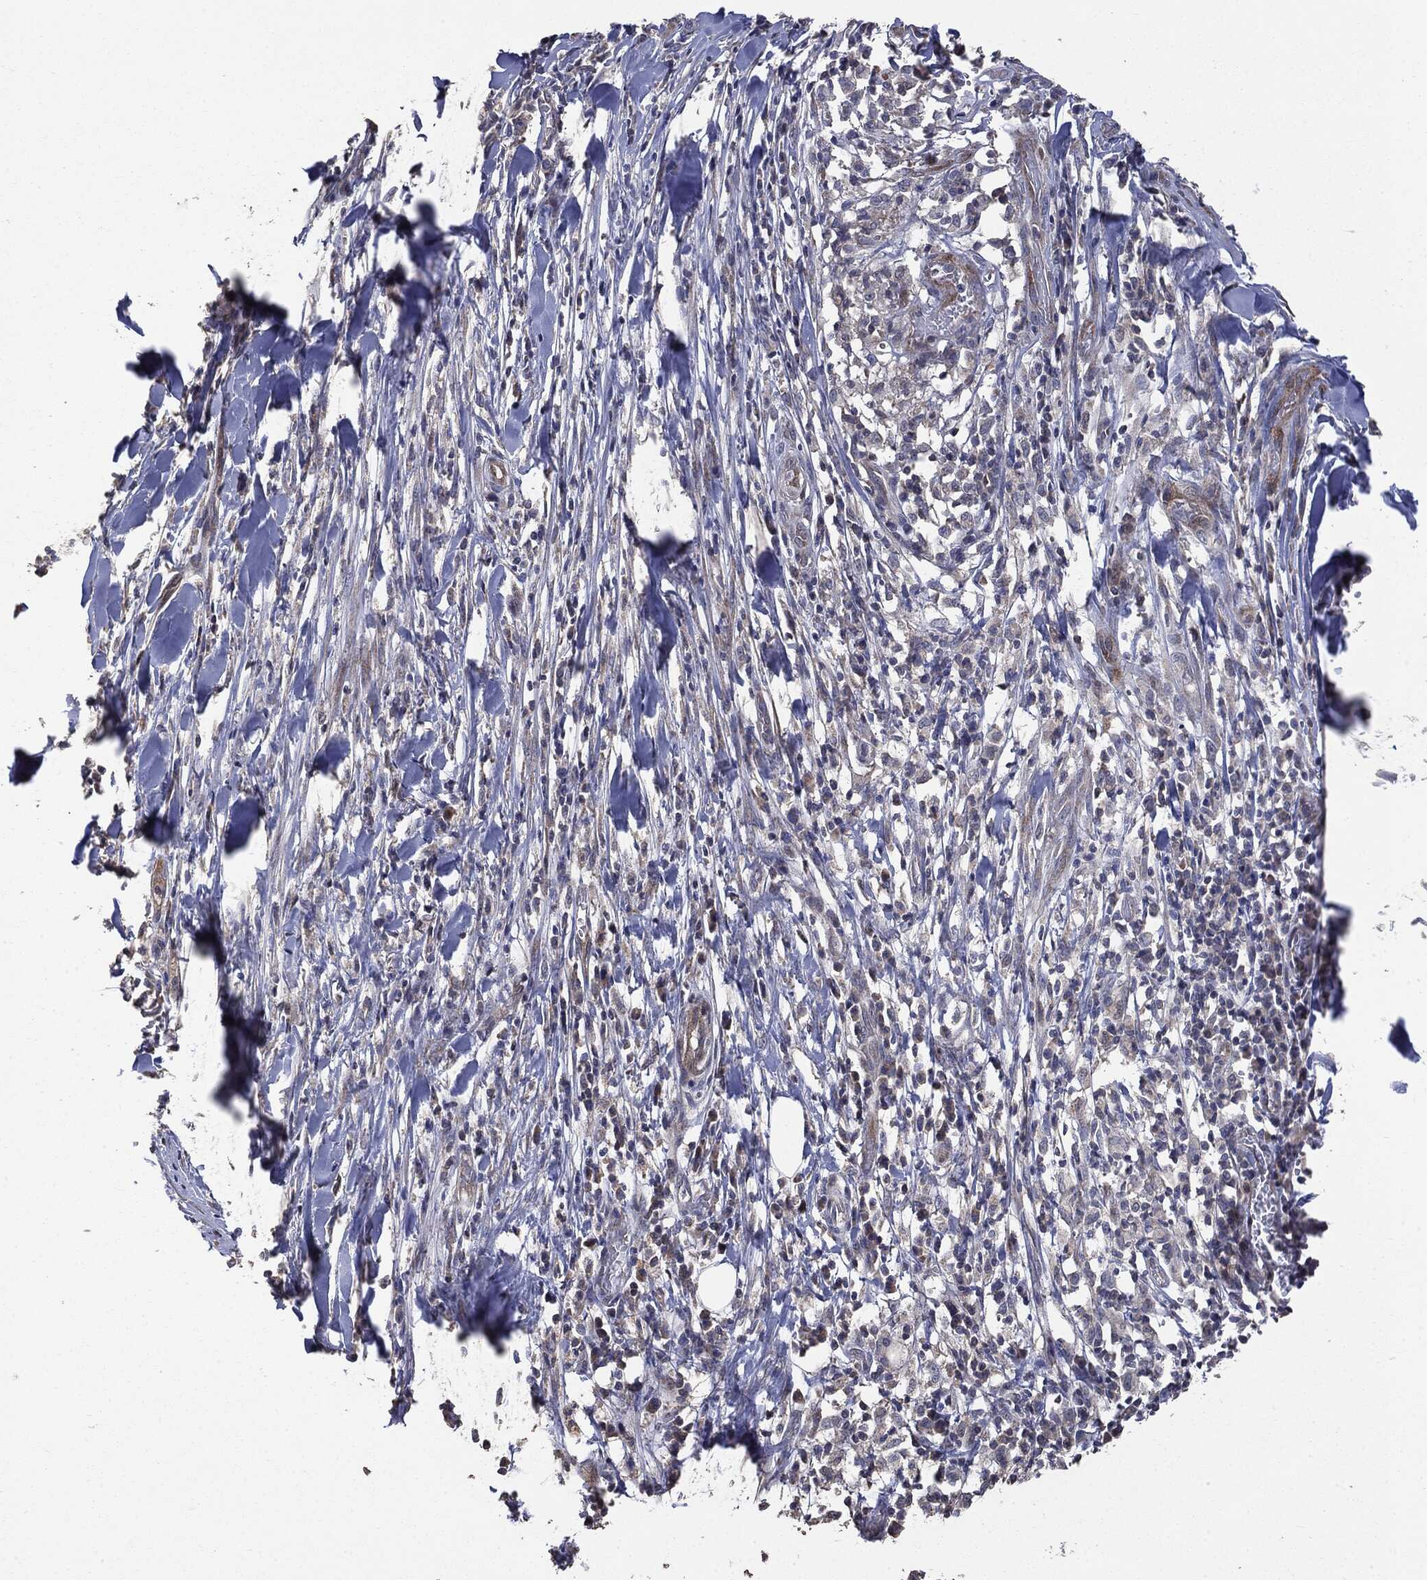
{"staining": {"intensity": "negative", "quantity": "none", "location": "none"}, "tissue": "melanoma", "cell_type": "Tumor cells", "image_type": "cancer", "snomed": [{"axis": "morphology", "description": "Malignant melanoma, Metastatic site"}, {"axis": "topography", "description": "Lymph node"}], "caption": "IHC of melanoma displays no staining in tumor cells.", "gene": "MTOR", "patient": {"sex": "male", "age": 50}}